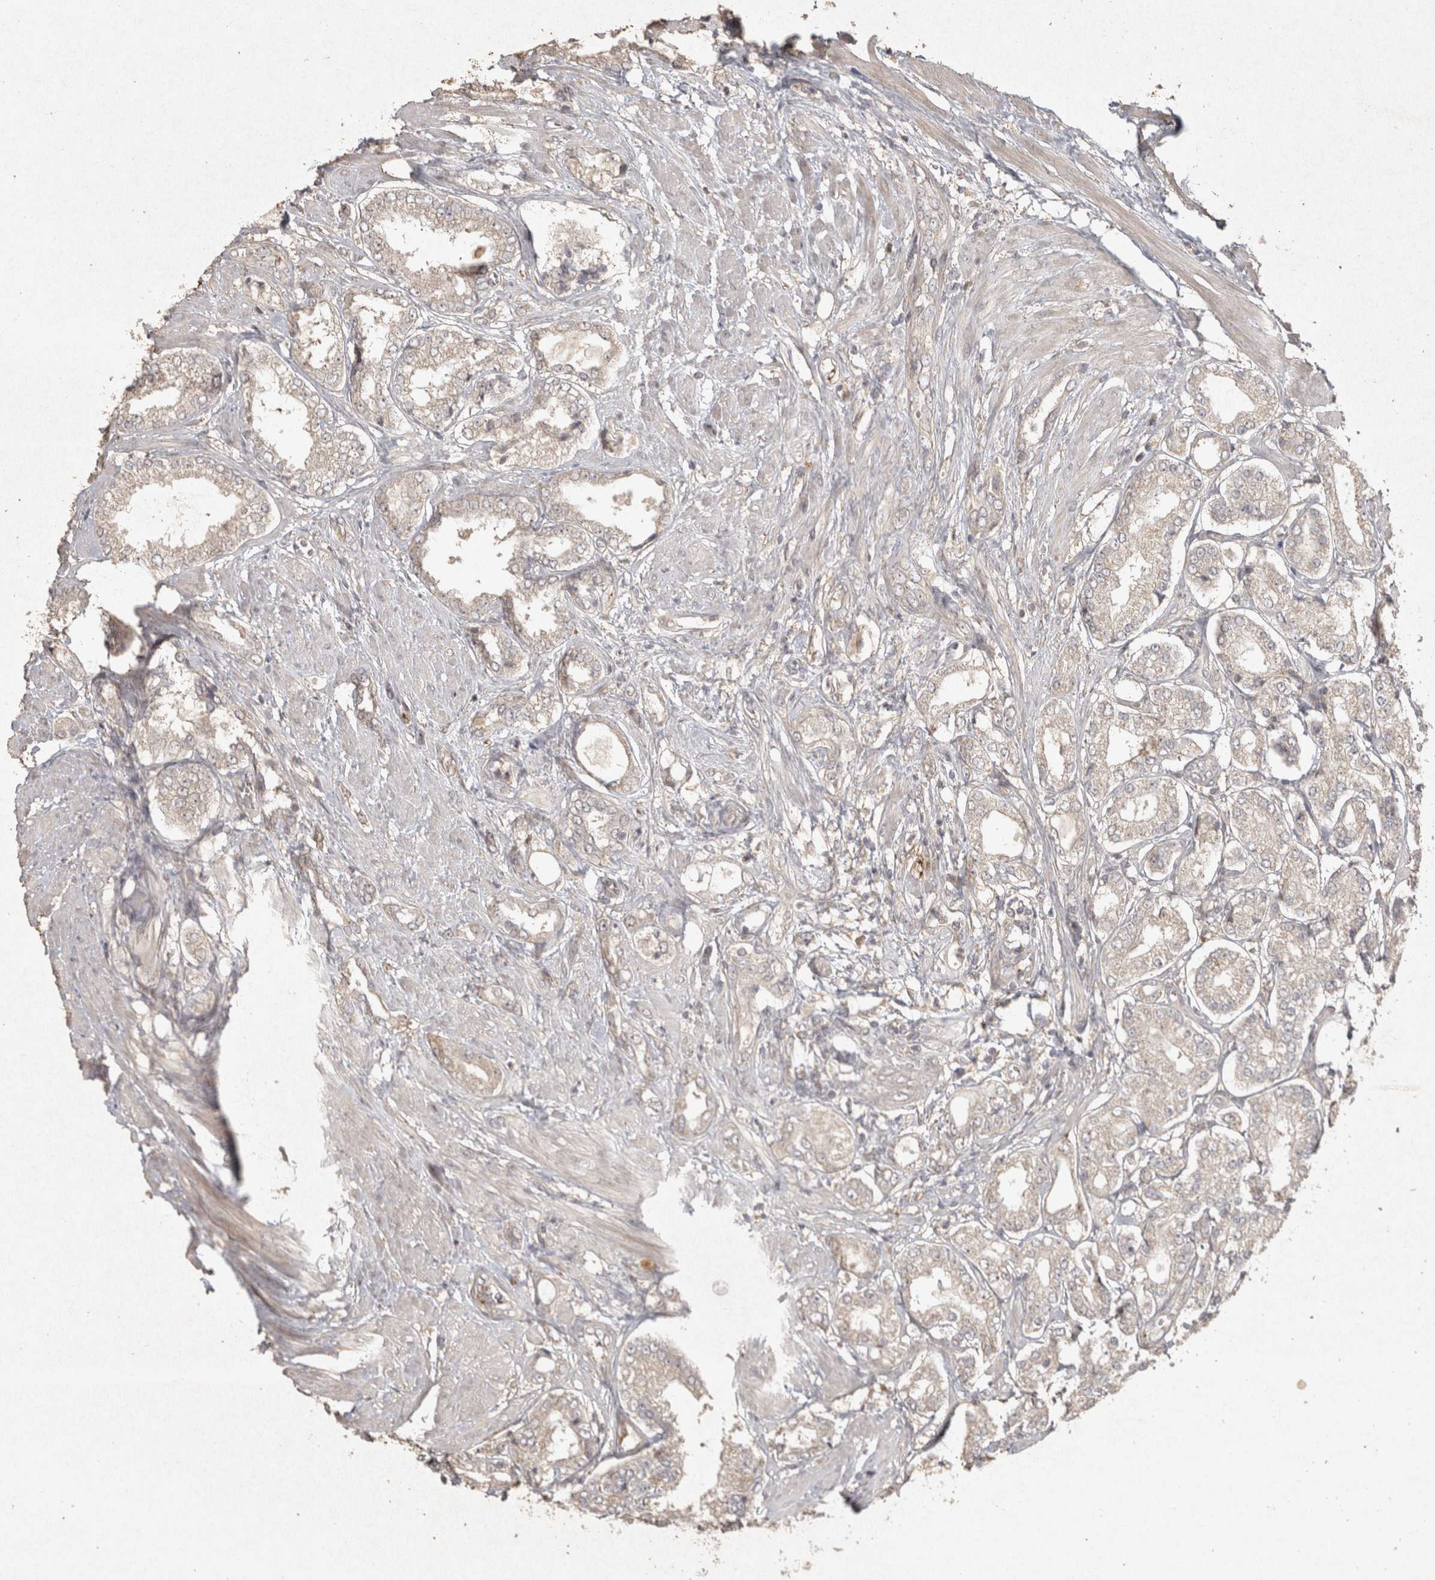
{"staining": {"intensity": "weak", "quantity": "<25%", "location": "cytoplasmic/membranous"}, "tissue": "prostate cancer", "cell_type": "Tumor cells", "image_type": "cancer", "snomed": [{"axis": "morphology", "description": "Adenocarcinoma, Low grade"}, {"axis": "topography", "description": "Prostate"}], "caption": "This is an IHC photomicrograph of human prostate cancer. There is no expression in tumor cells.", "gene": "OSTN", "patient": {"sex": "male", "age": 62}}